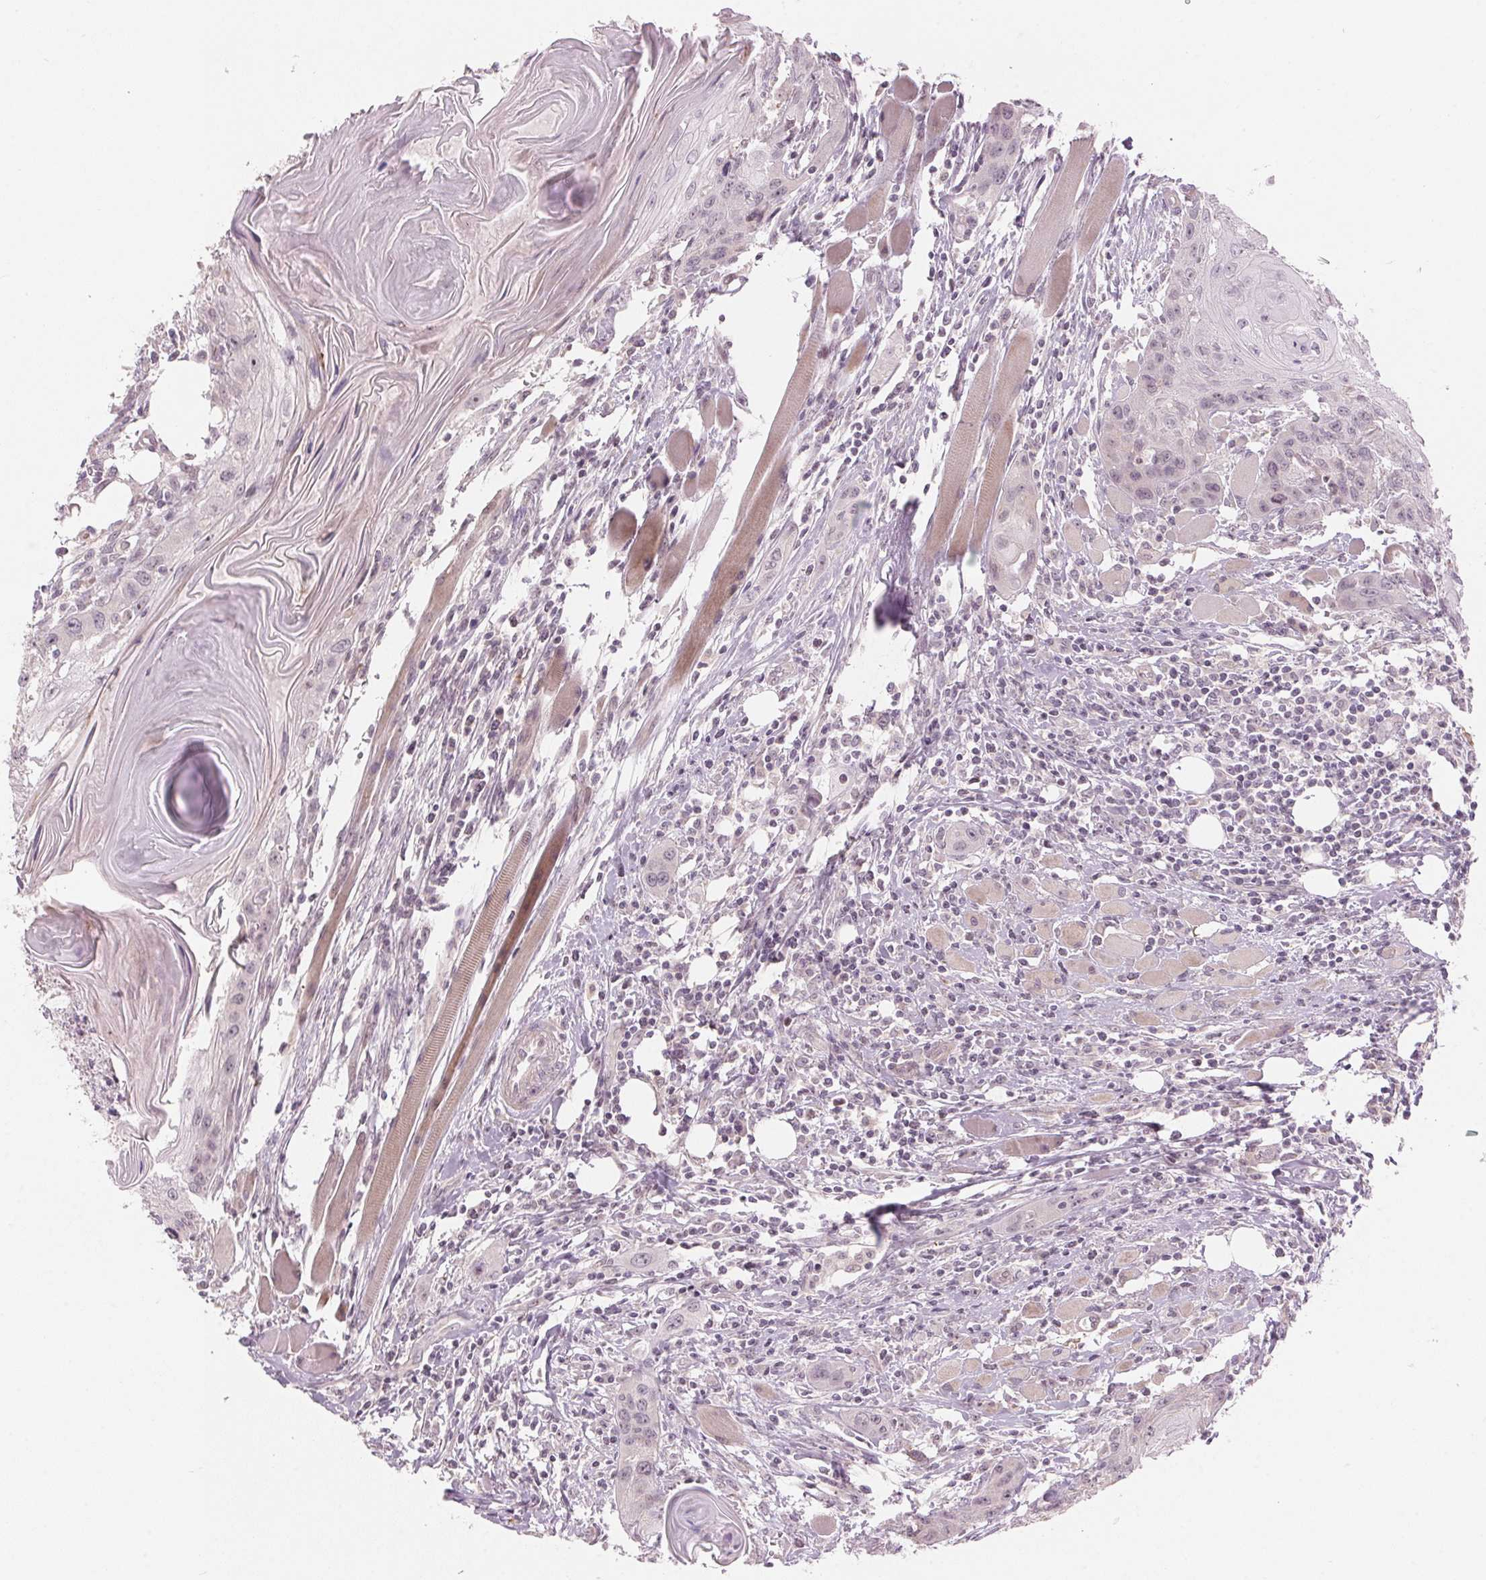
{"staining": {"intensity": "negative", "quantity": "none", "location": "none"}, "tissue": "head and neck cancer", "cell_type": "Tumor cells", "image_type": "cancer", "snomed": [{"axis": "morphology", "description": "Squamous cell carcinoma, NOS"}, {"axis": "topography", "description": "Oral tissue"}, {"axis": "topography", "description": "Head-Neck"}], "caption": "IHC image of human head and neck cancer stained for a protein (brown), which demonstrates no positivity in tumor cells.", "gene": "TMED6", "patient": {"sex": "male", "age": 58}}